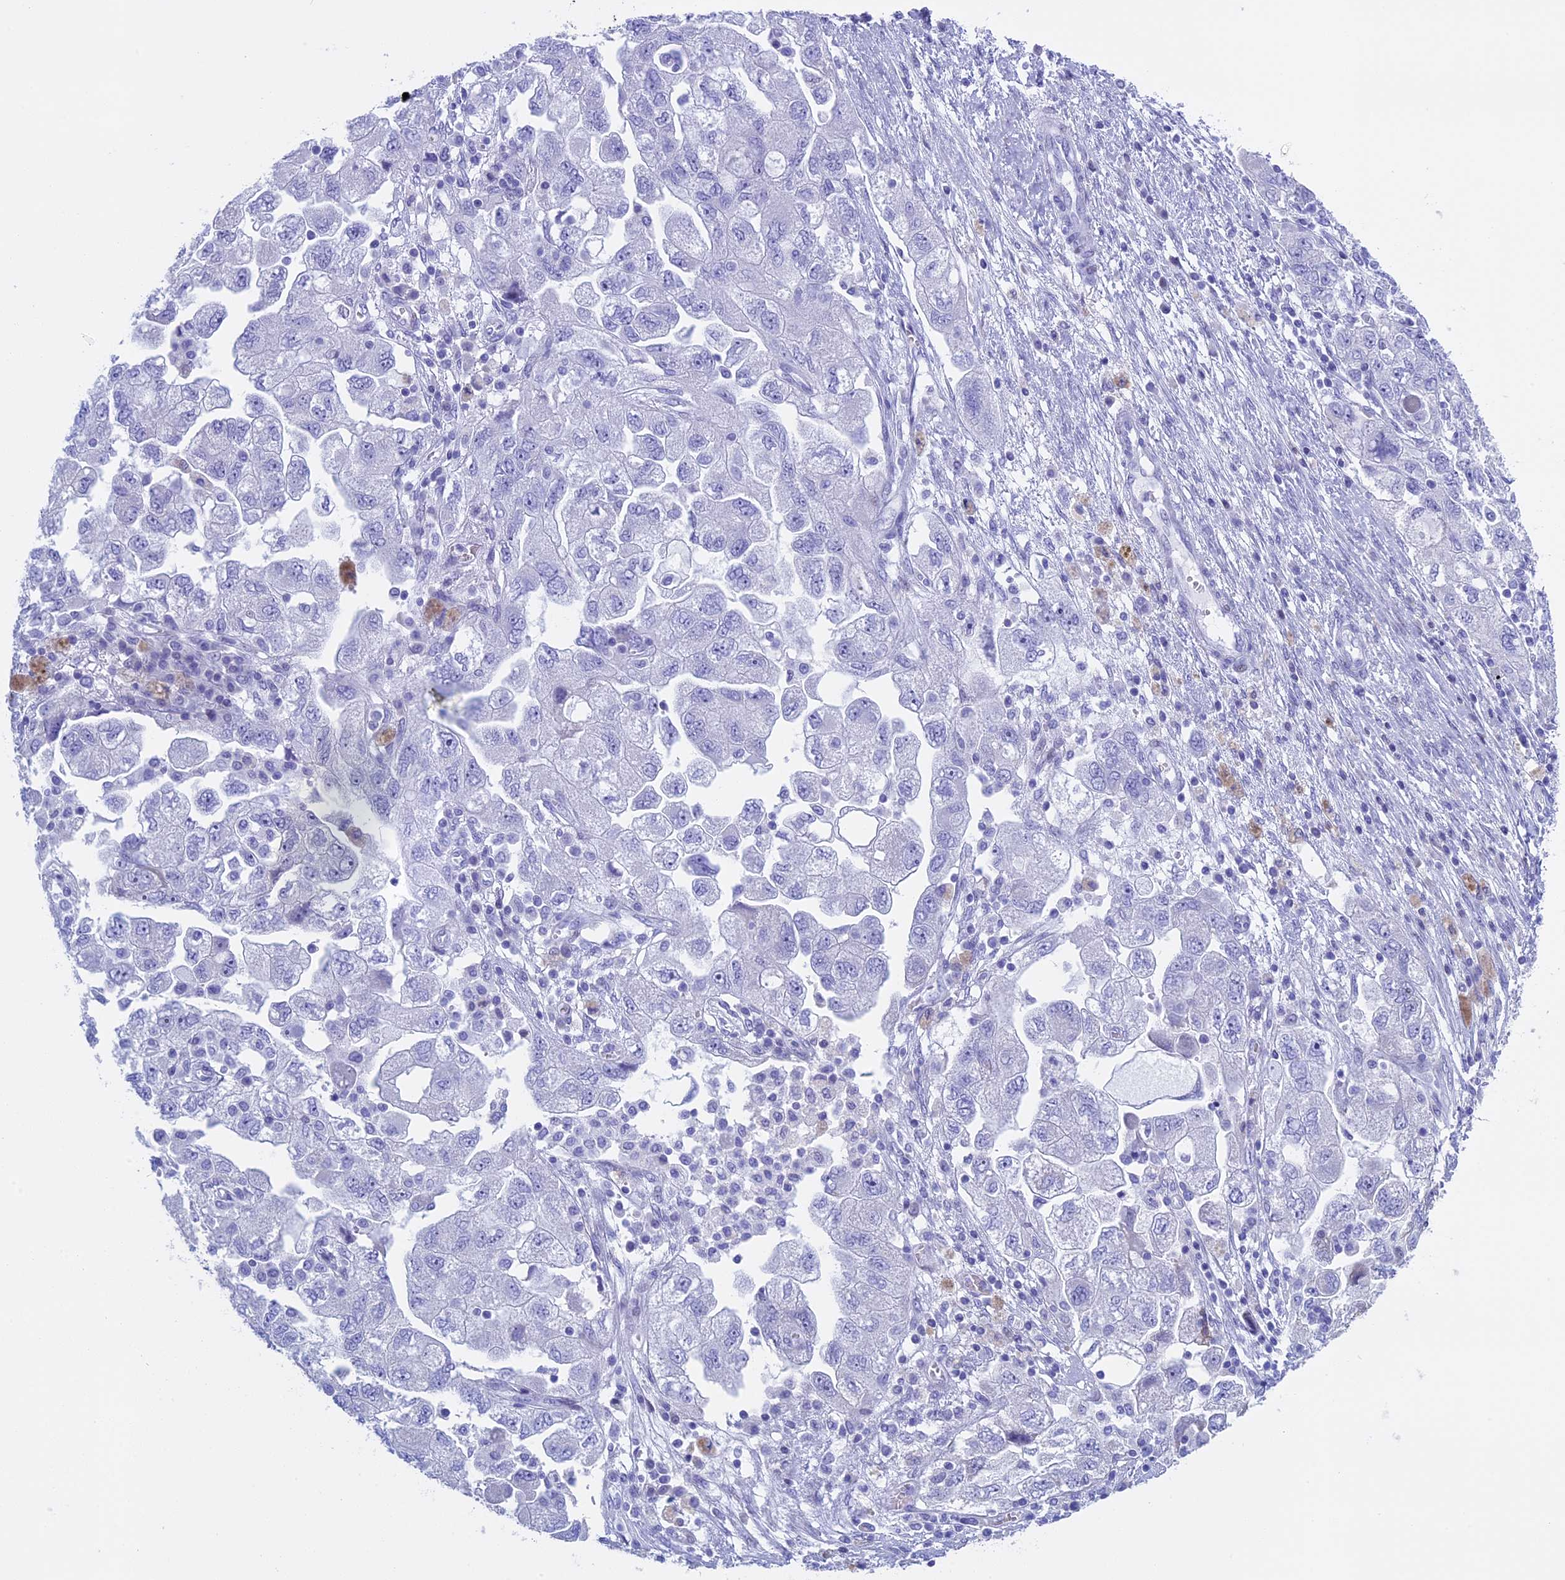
{"staining": {"intensity": "negative", "quantity": "none", "location": "none"}, "tissue": "ovarian cancer", "cell_type": "Tumor cells", "image_type": "cancer", "snomed": [{"axis": "morphology", "description": "Carcinoma, NOS"}, {"axis": "morphology", "description": "Cystadenocarcinoma, serous, NOS"}, {"axis": "topography", "description": "Ovary"}], "caption": "Ovarian carcinoma stained for a protein using IHC shows no expression tumor cells.", "gene": "KCTD21", "patient": {"sex": "female", "age": 69}}